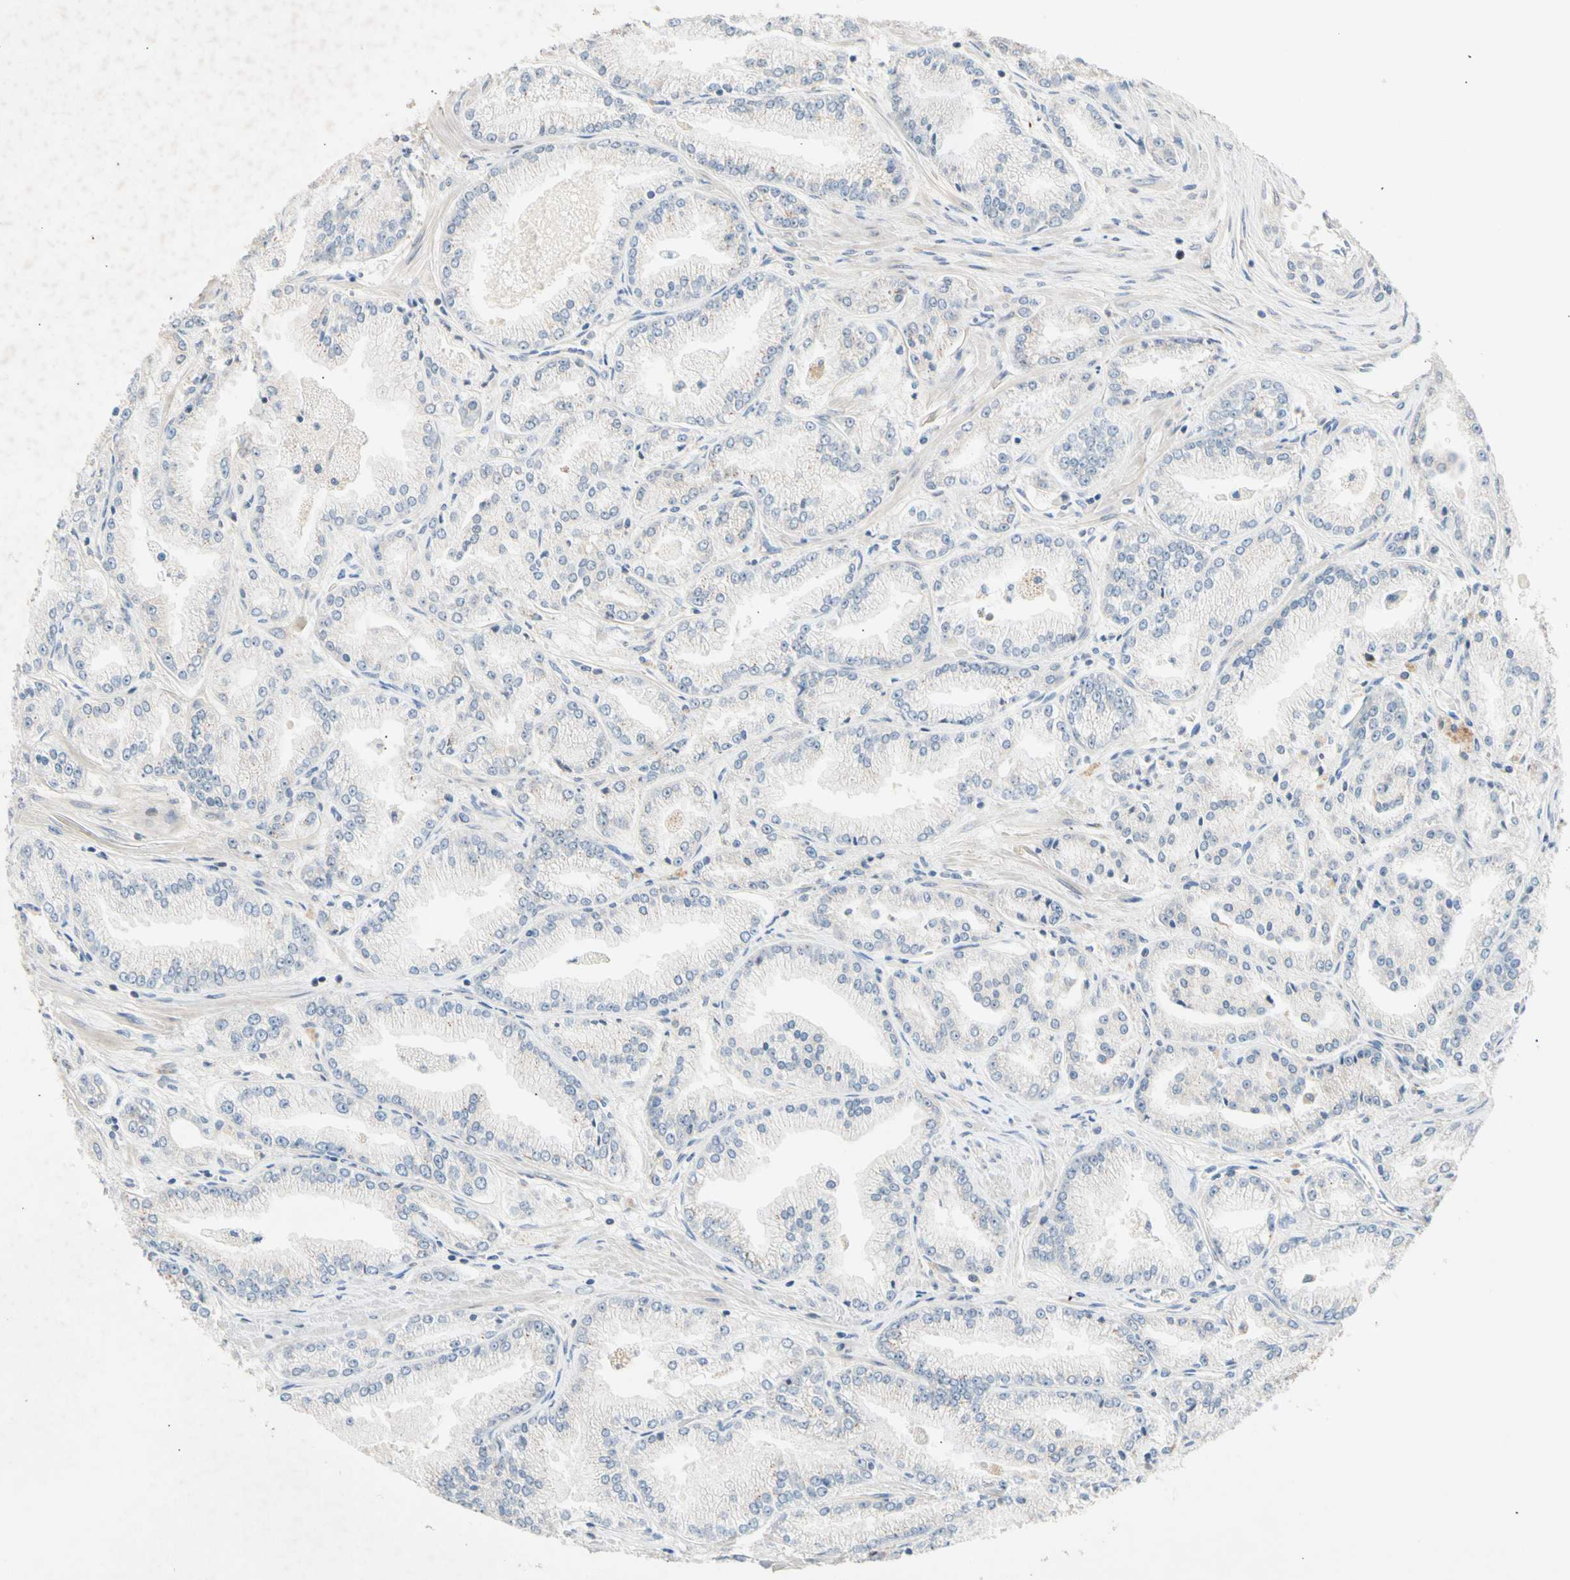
{"staining": {"intensity": "negative", "quantity": "none", "location": "none"}, "tissue": "prostate cancer", "cell_type": "Tumor cells", "image_type": "cancer", "snomed": [{"axis": "morphology", "description": "Adenocarcinoma, High grade"}, {"axis": "topography", "description": "Prostate"}], "caption": "Tumor cells are negative for protein expression in human prostate cancer (adenocarcinoma (high-grade)).", "gene": "CNST", "patient": {"sex": "male", "age": 61}}